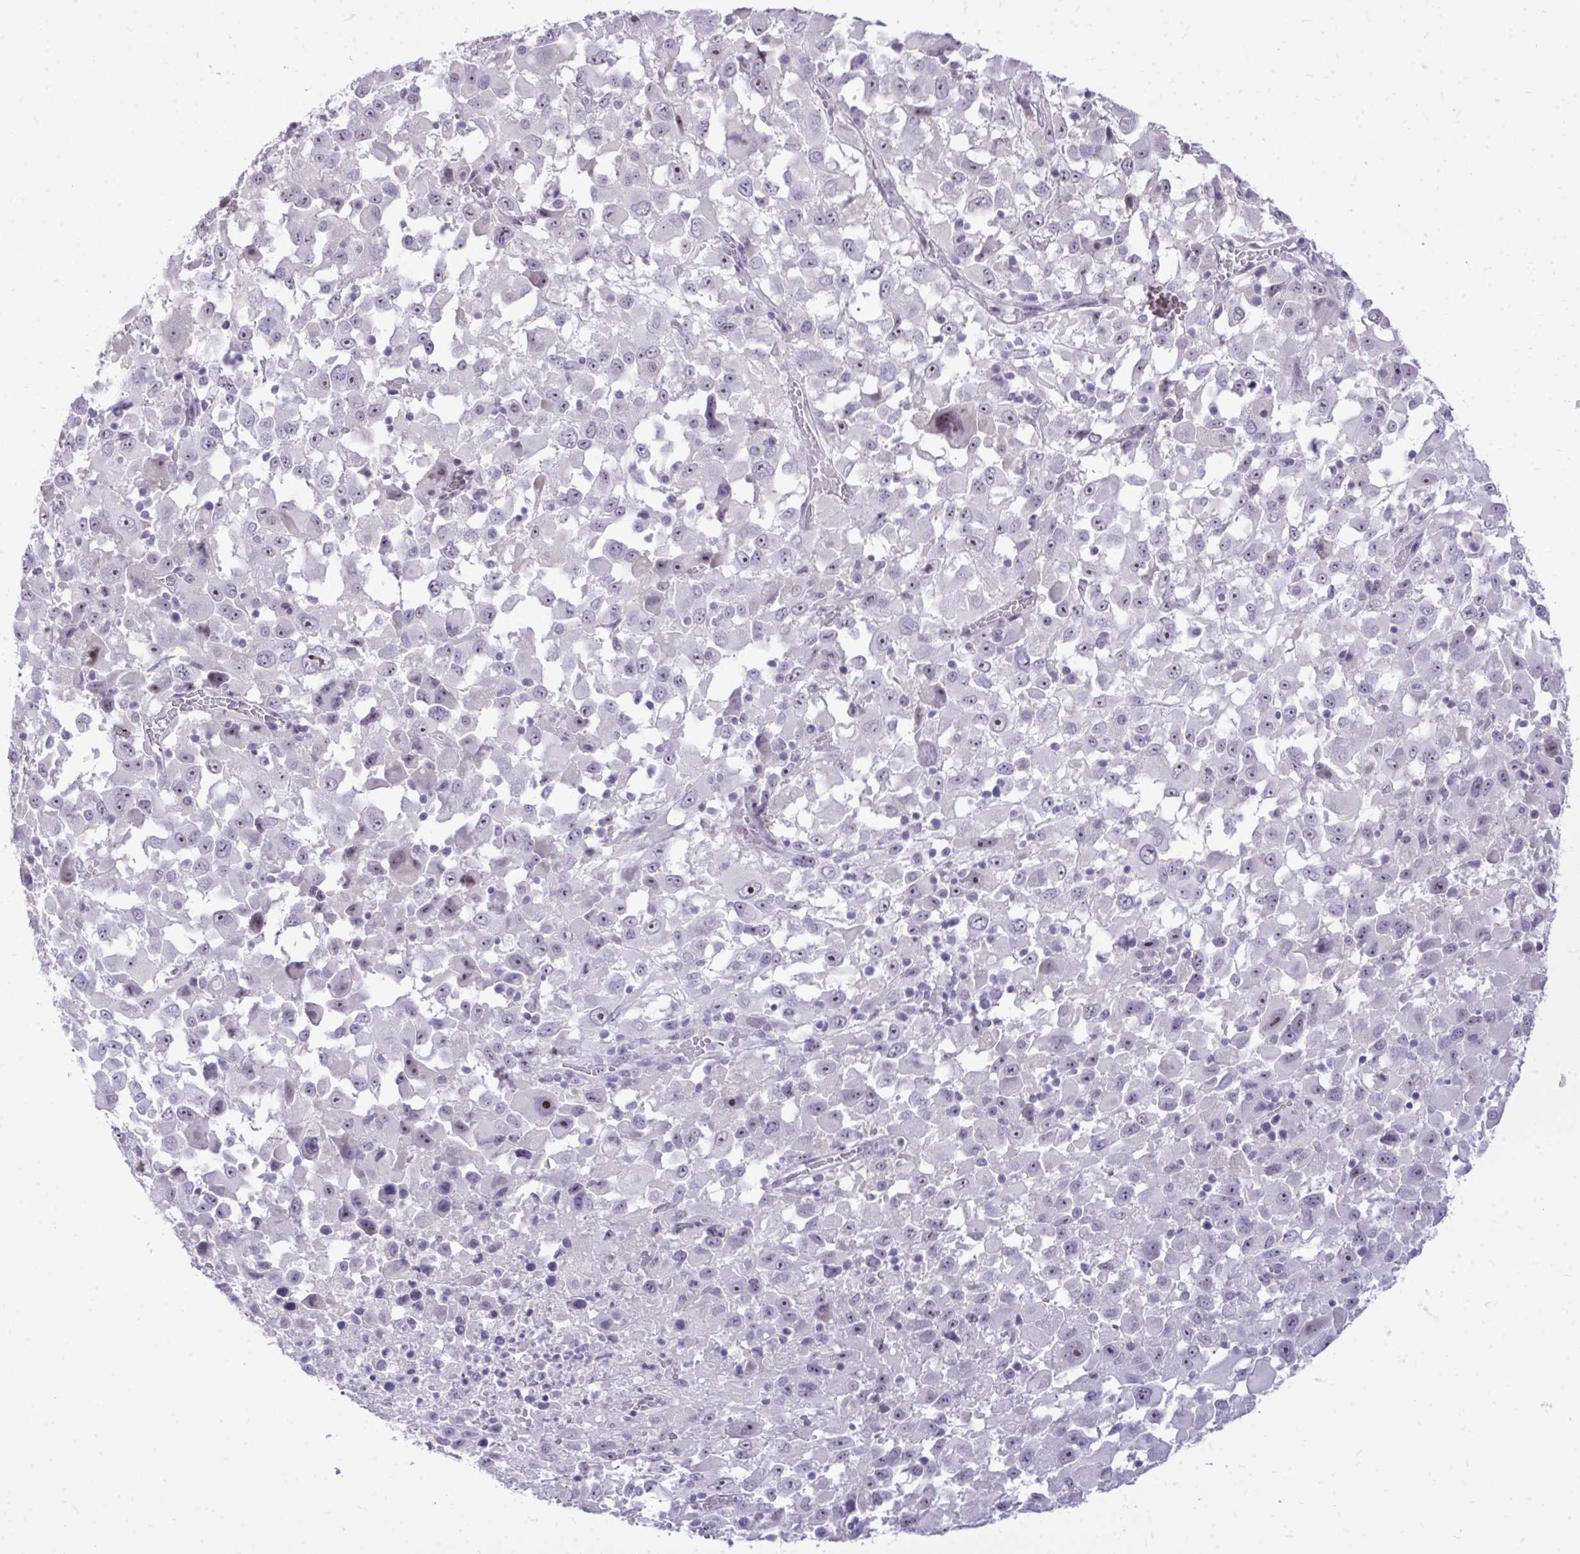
{"staining": {"intensity": "moderate", "quantity": "25%-75%", "location": "nuclear"}, "tissue": "melanoma", "cell_type": "Tumor cells", "image_type": "cancer", "snomed": [{"axis": "morphology", "description": "Malignant melanoma, Metastatic site"}, {"axis": "topography", "description": "Soft tissue"}], "caption": "A brown stain shows moderate nuclear expression of a protein in human malignant melanoma (metastatic site) tumor cells. (DAB IHC with brightfield microscopy, high magnification).", "gene": "EID3", "patient": {"sex": "male", "age": 50}}